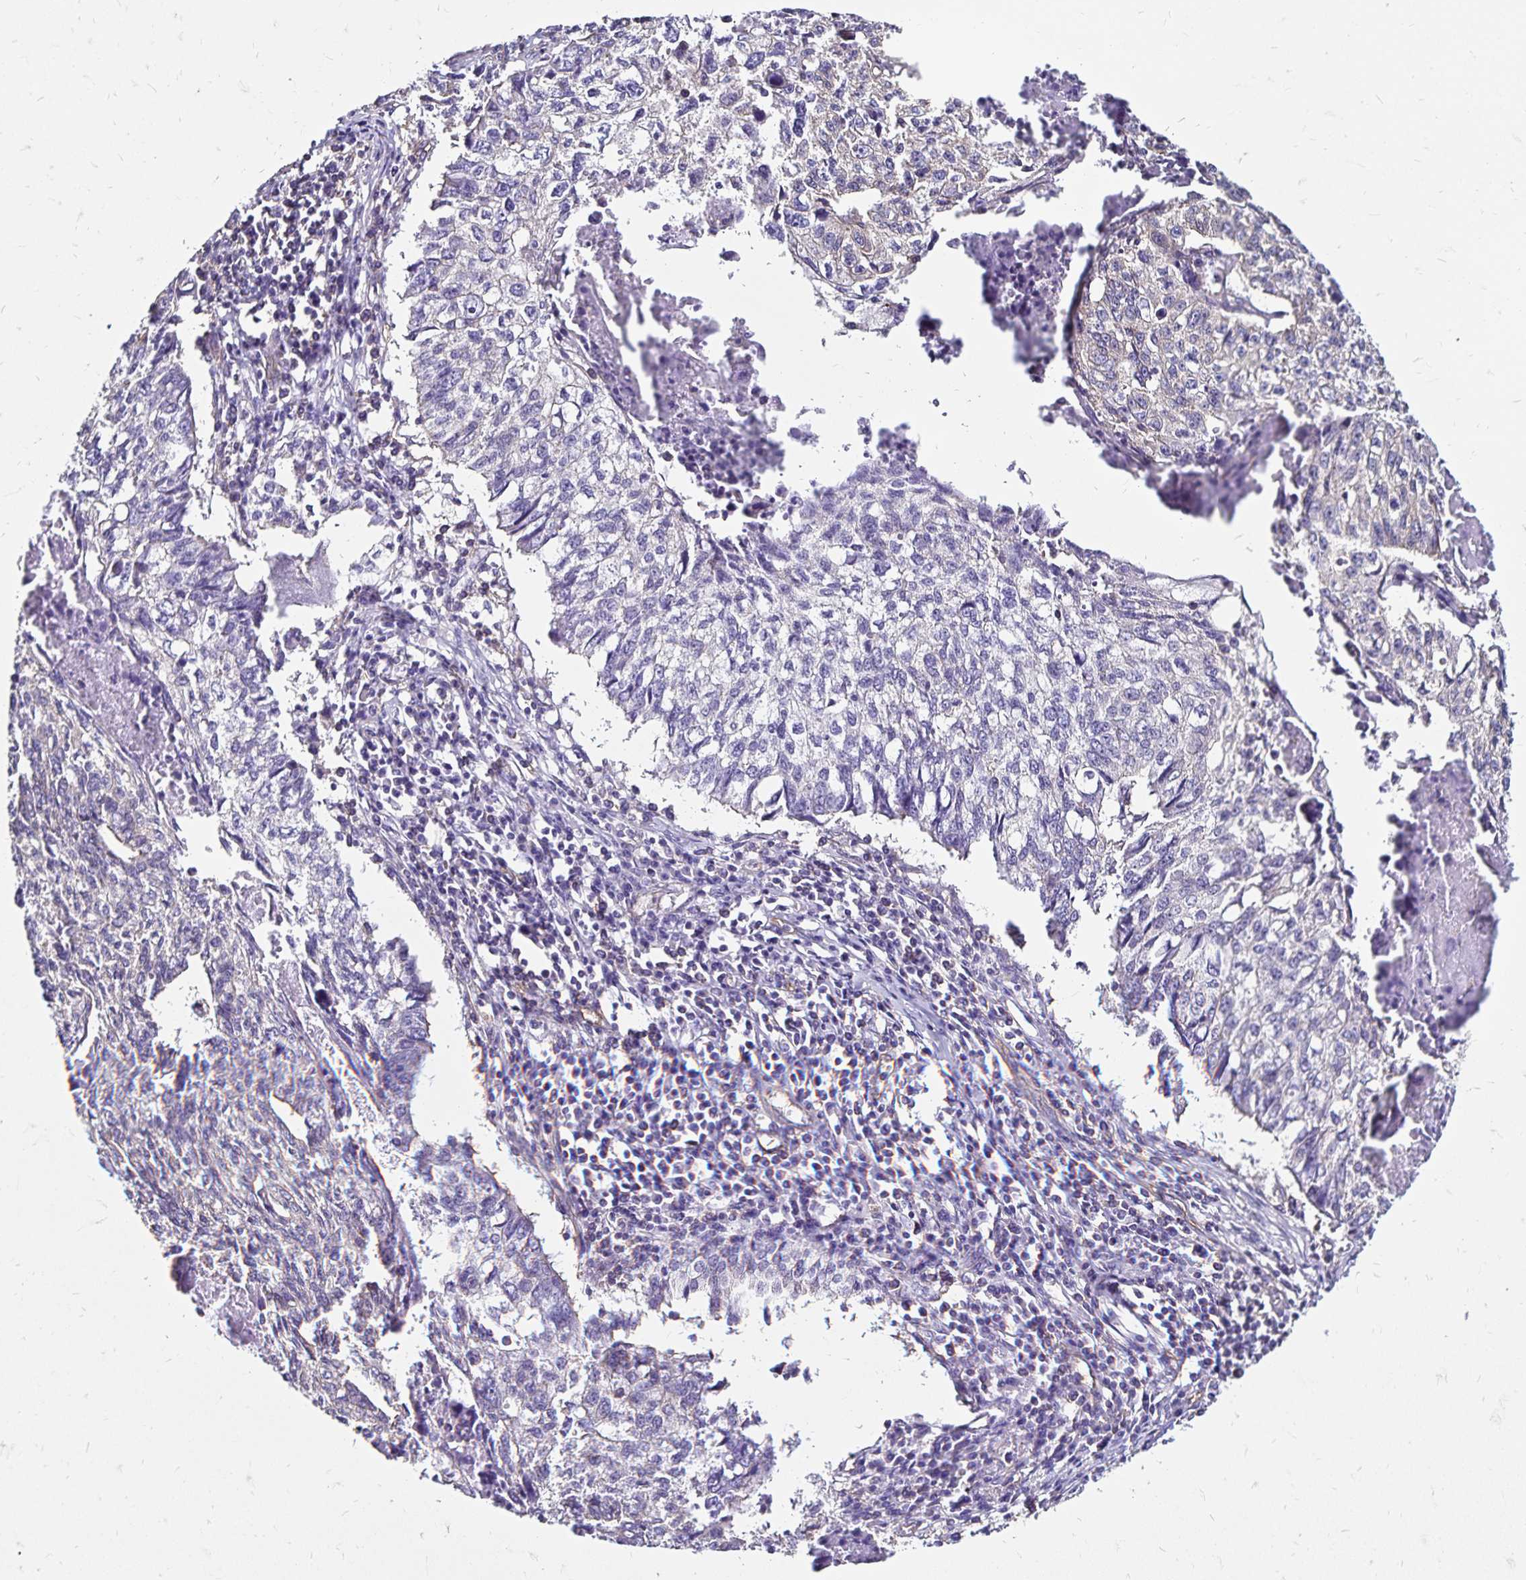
{"staining": {"intensity": "negative", "quantity": "none", "location": "none"}, "tissue": "lung cancer", "cell_type": "Tumor cells", "image_type": "cancer", "snomed": [{"axis": "morphology", "description": "Normal morphology"}, {"axis": "morphology", "description": "Aneuploidy"}, {"axis": "morphology", "description": "Squamous cell carcinoma, NOS"}, {"axis": "topography", "description": "Lymph node"}, {"axis": "topography", "description": "Lung"}], "caption": "The histopathology image exhibits no staining of tumor cells in lung aneuploidy.", "gene": "RPRML", "patient": {"sex": "female", "age": 76}}